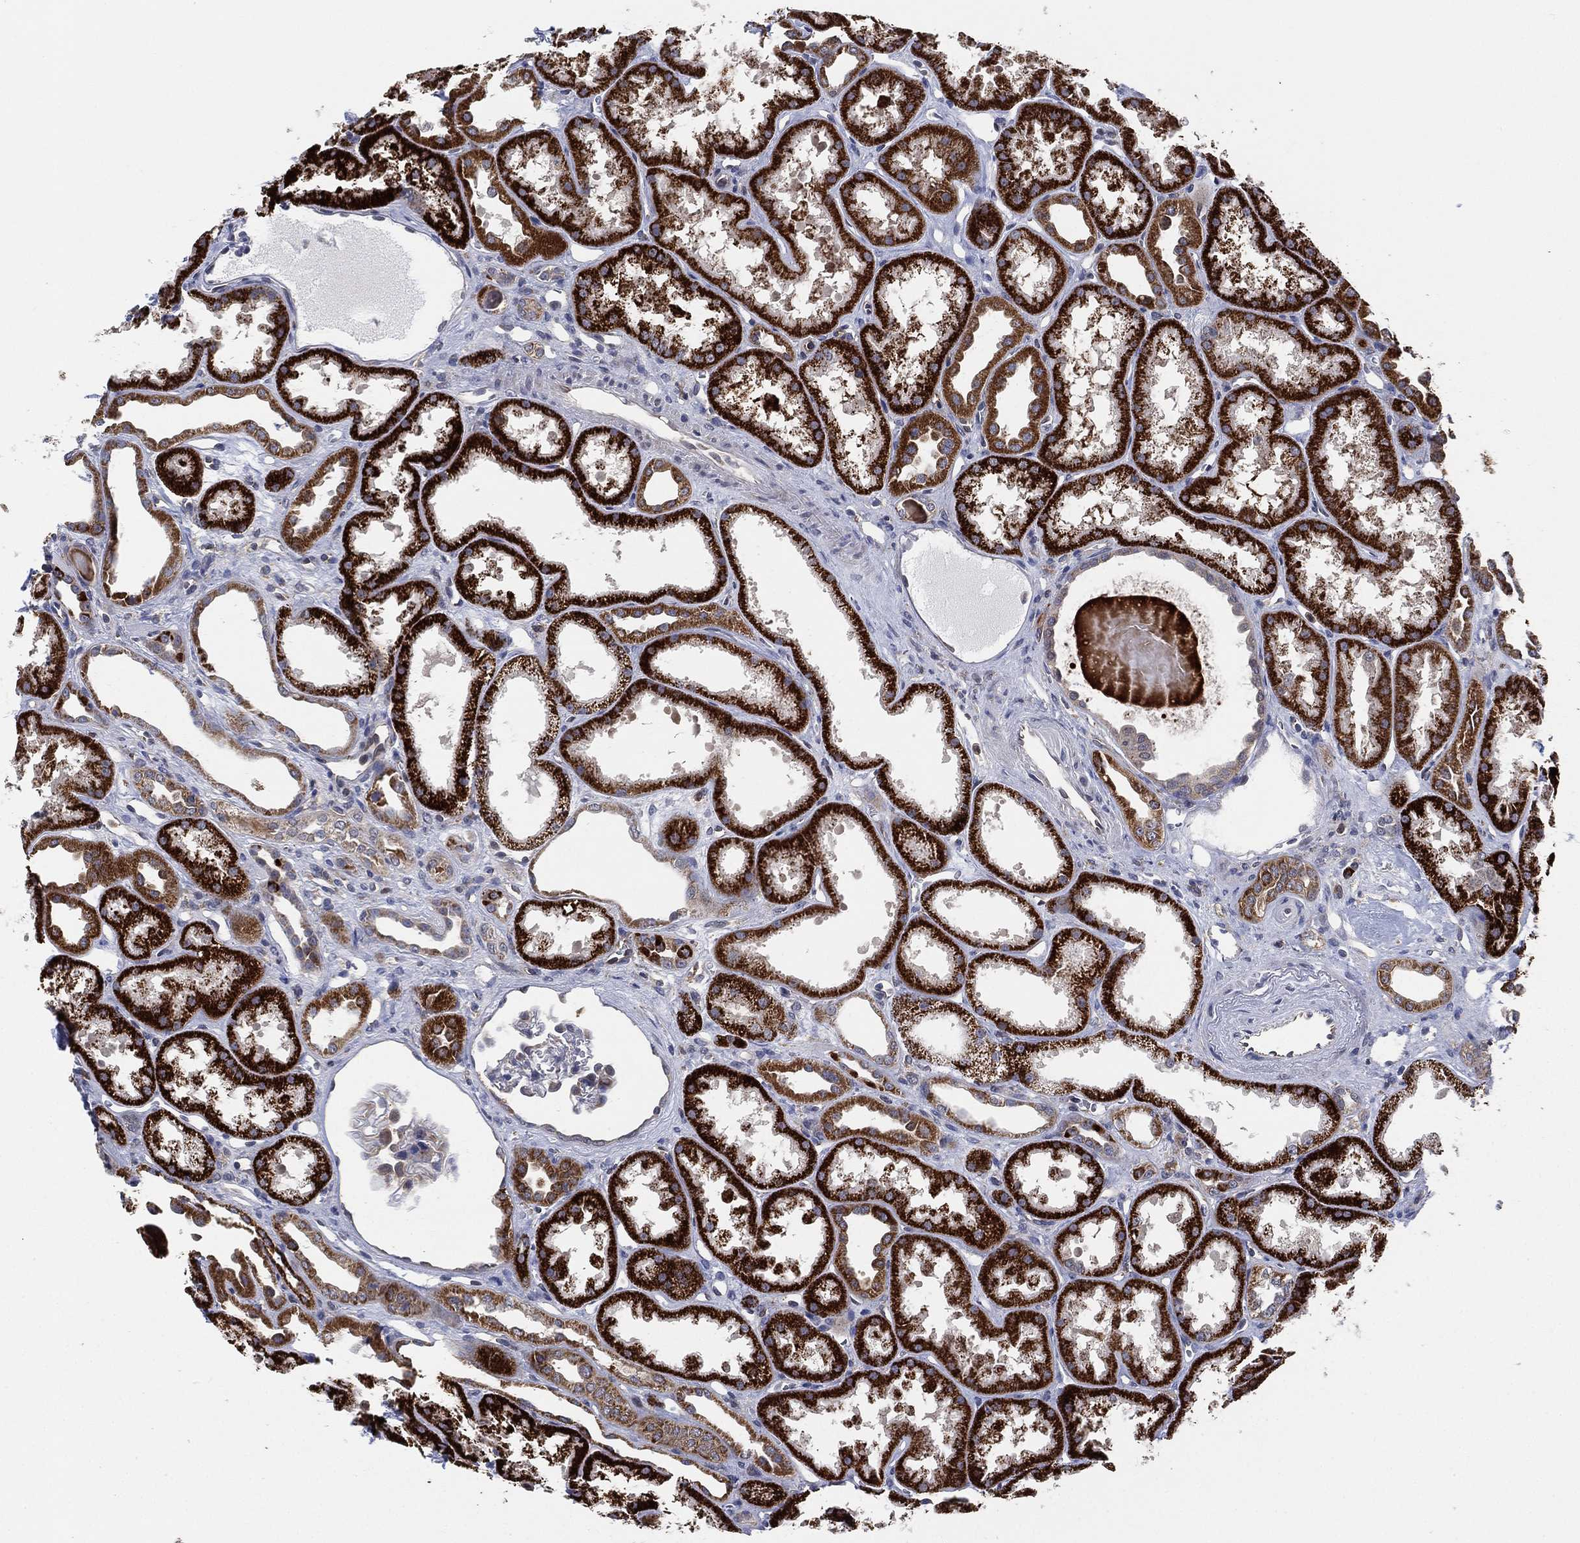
{"staining": {"intensity": "negative", "quantity": "none", "location": "none"}, "tissue": "kidney", "cell_type": "Cells in glomeruli", "image_type": "normal", "snomed": [{"axis": "morphology", "description": "Normal tissue, NOS"}, {"axis": "topography", "description": "Kidney"}], "caption": "Immunohistochemistry (IHC) micrograph of normal human kidney stained for a protein (brown), which demonstrates no staining in cells in glomeruli.", "gene": "FES", "patient": {"sex": "male", "age": 61}}